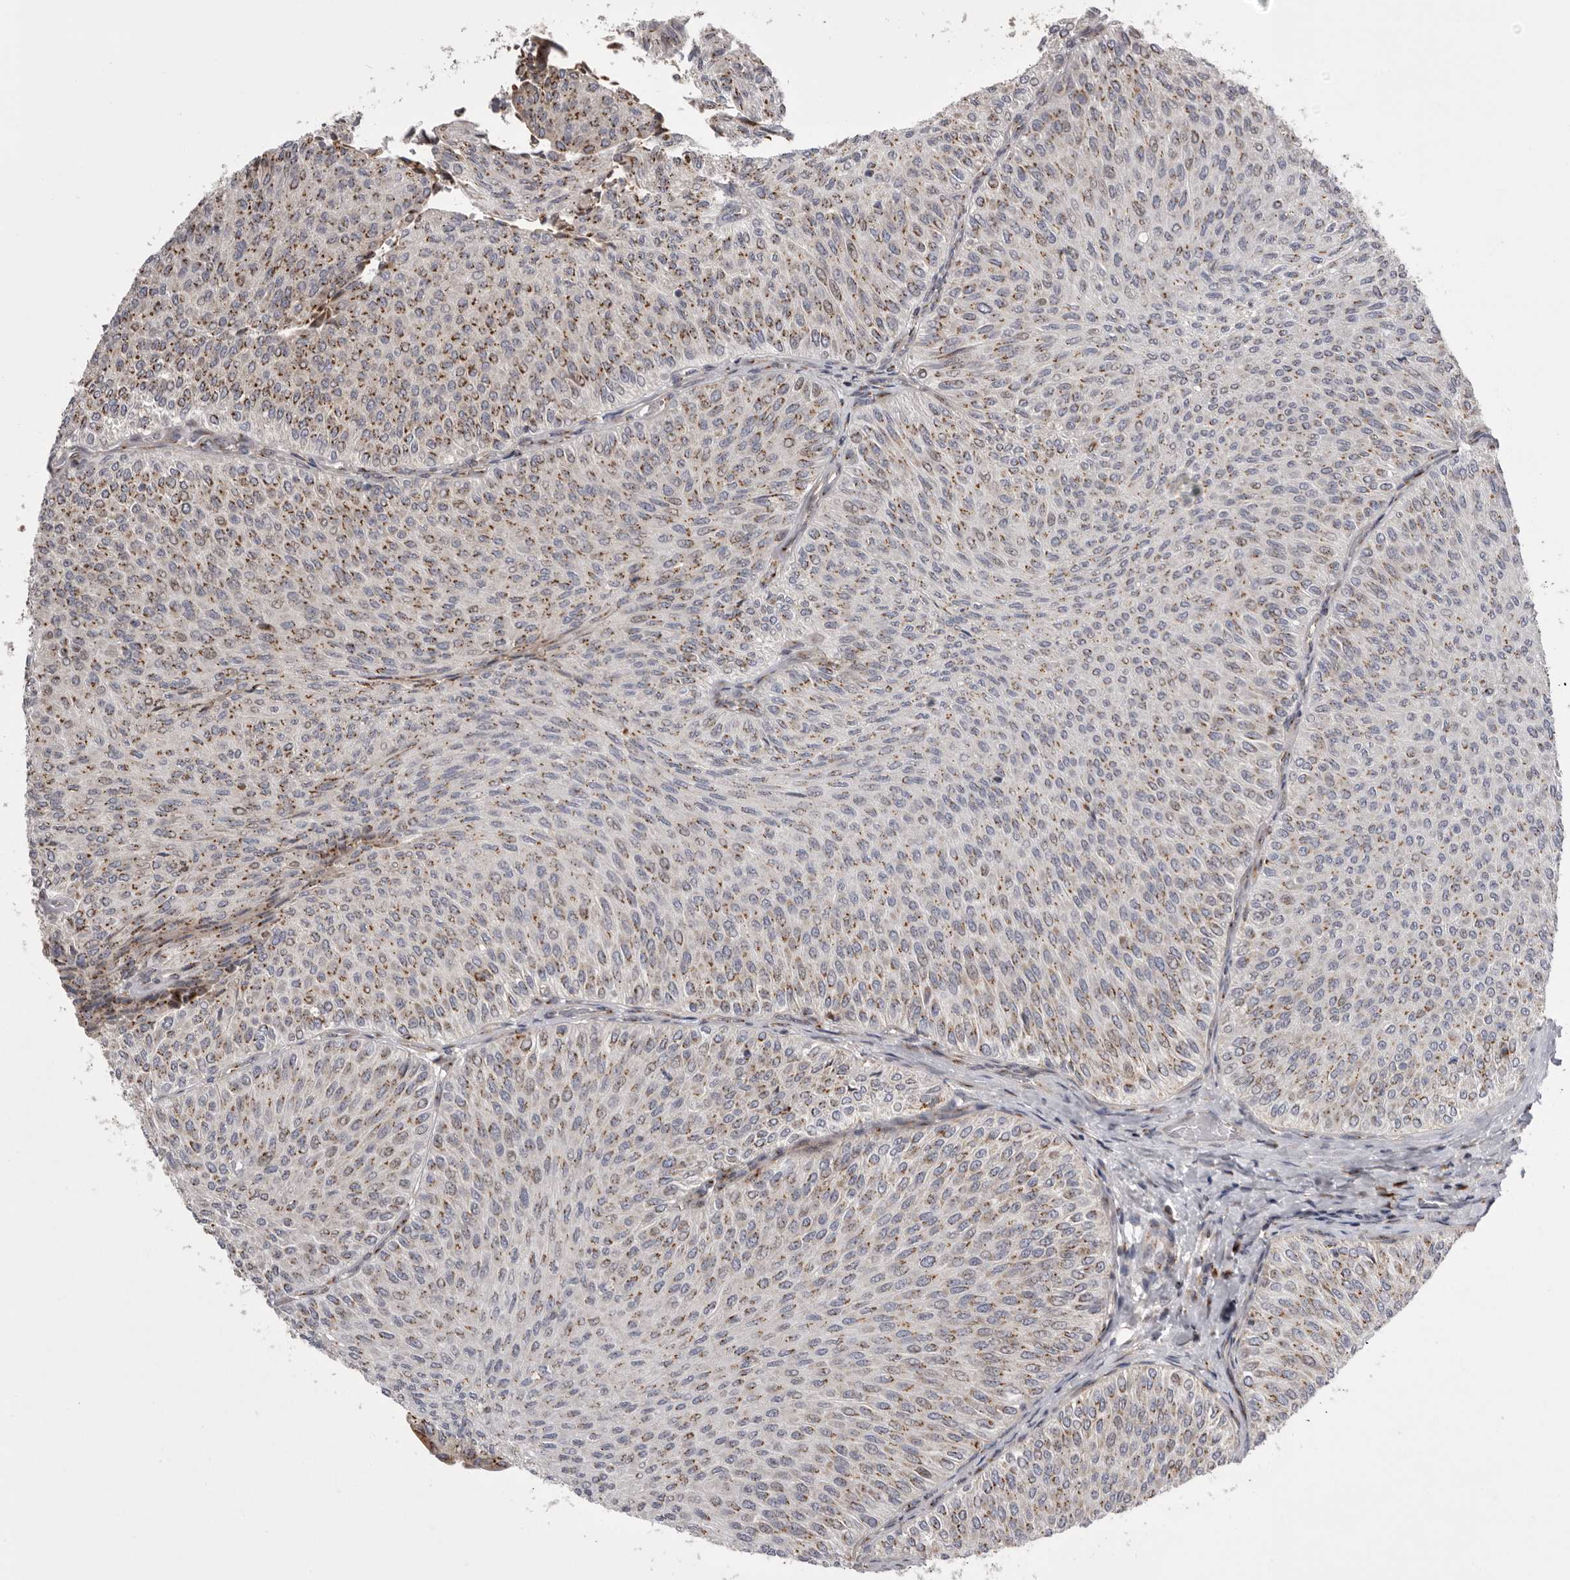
{"staining": {"intensity": "moderate", "quantity": ">75%", "location": "cytoplasmic/membranous"}, "tissue": "urothelial cancer", "cell_type": "Tumor cells", "image_type": "cancer", "snomed": [{"axis": "morphology", "description": "Urothelial carcinoma, Low grade"}, {"axis": "topography", "description": "Urinary bladder"}], "caption": "Brown immunohistochemical staining in human low-grade urothelial carcinoma exhibits moderate cytoplasmic/membranous positivity in approximately >75% of tumor cells. (Brightfield microscopy of DAB IHC at high magnification).", "gene": "WDR47", "patient": {"sex": "male", "age": 78}}